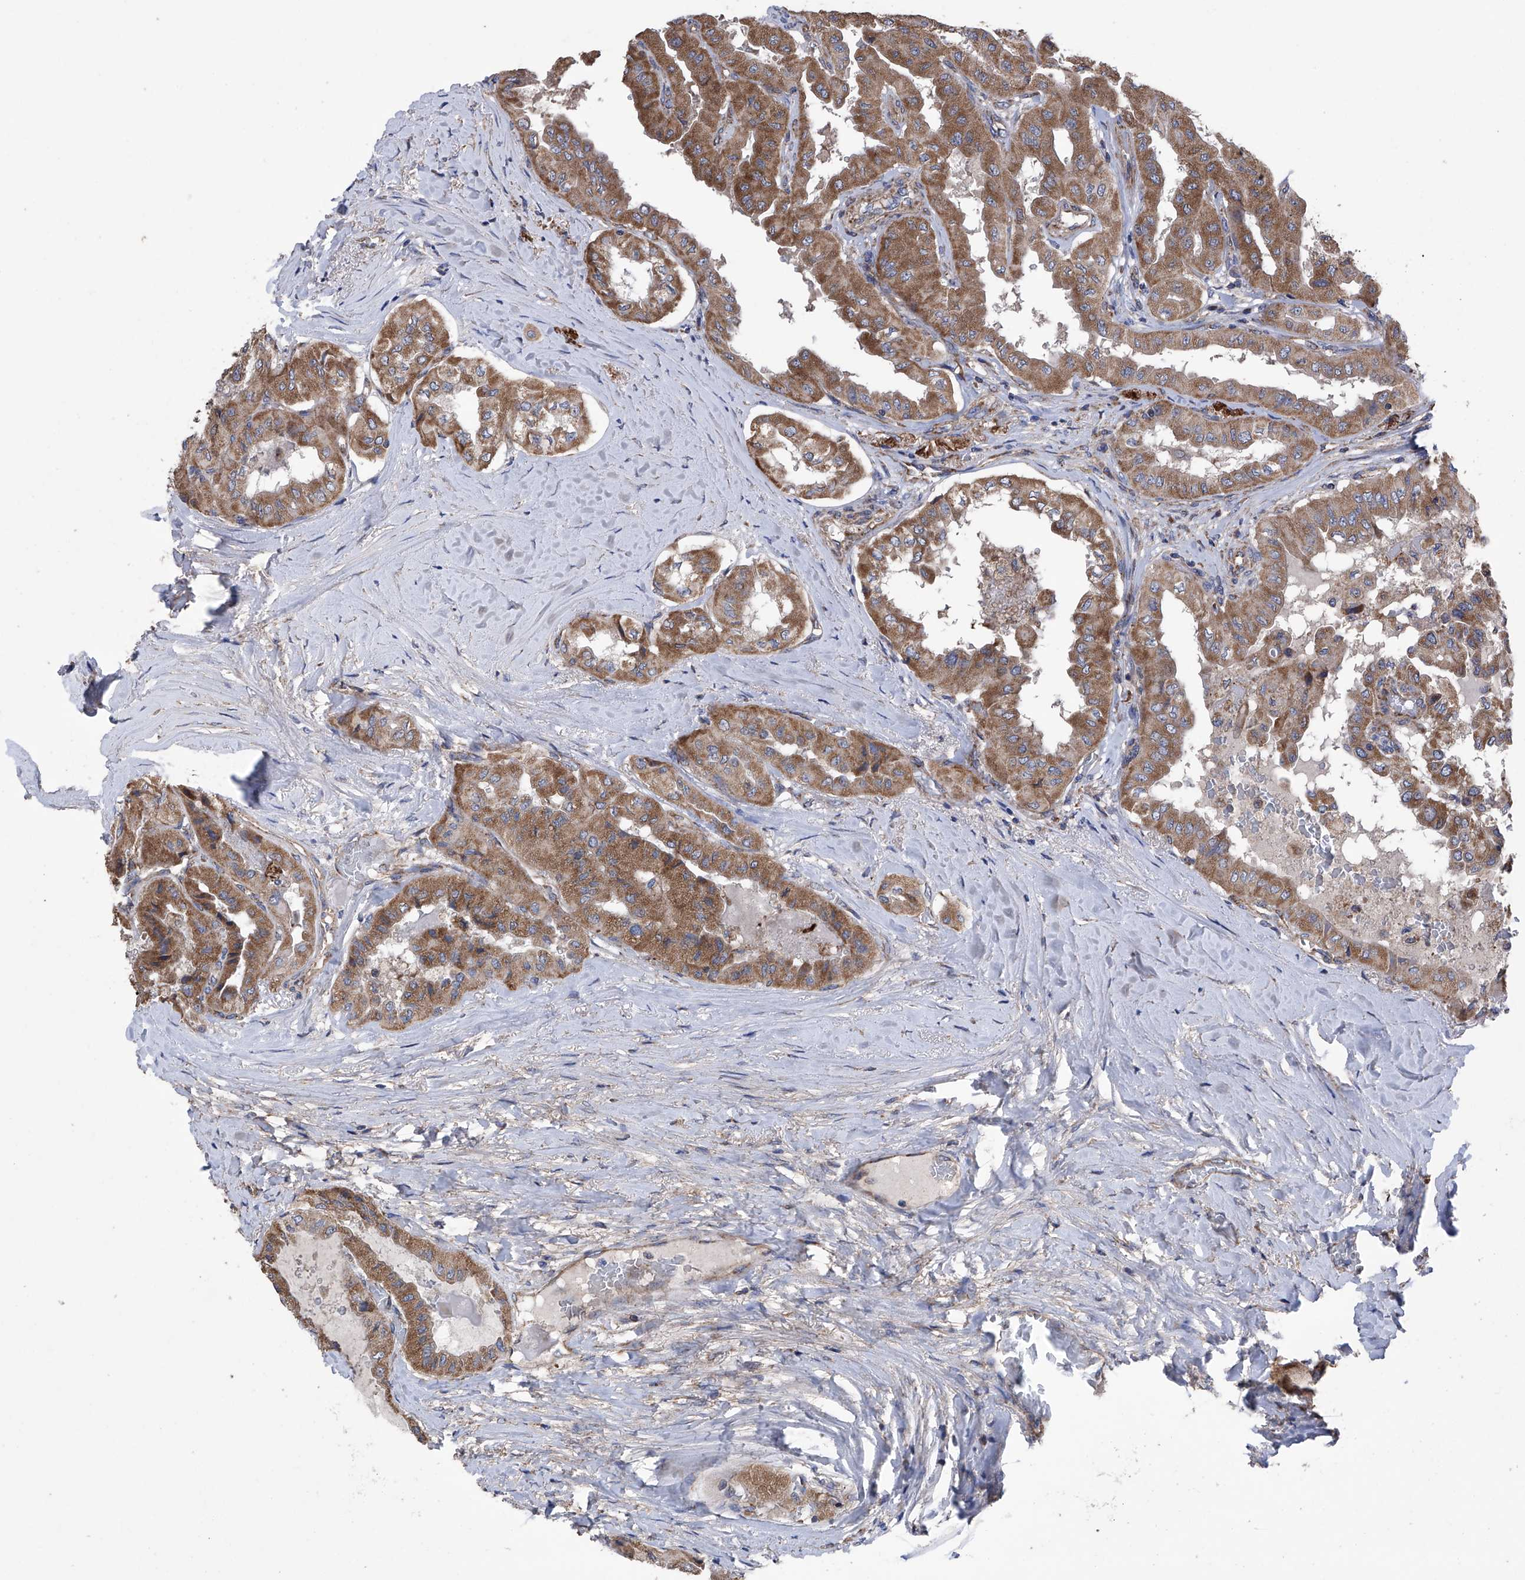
{"staining": {"intensity": "moderate", "quantity": ">75%", "location": "cytoplasmic/membranous"}, "tissue": "thyroid cancer", "cell_type": "Tumor cells", "image_type": "cancer", "snomed": [{"axis": "morphology", "description": "Papillary adenocarcinoma, NOS"}, {"axis": "topography", "description": "Thyroid gland"}], "caption": "An image of human thyroid papillary adenocarcinoma stained for a protein reveals moderate cytoplasmic/membranous brown staining in tumor cells.", "gene": "EFCAB2", "patient": {"sex": "female", "age": 59}}